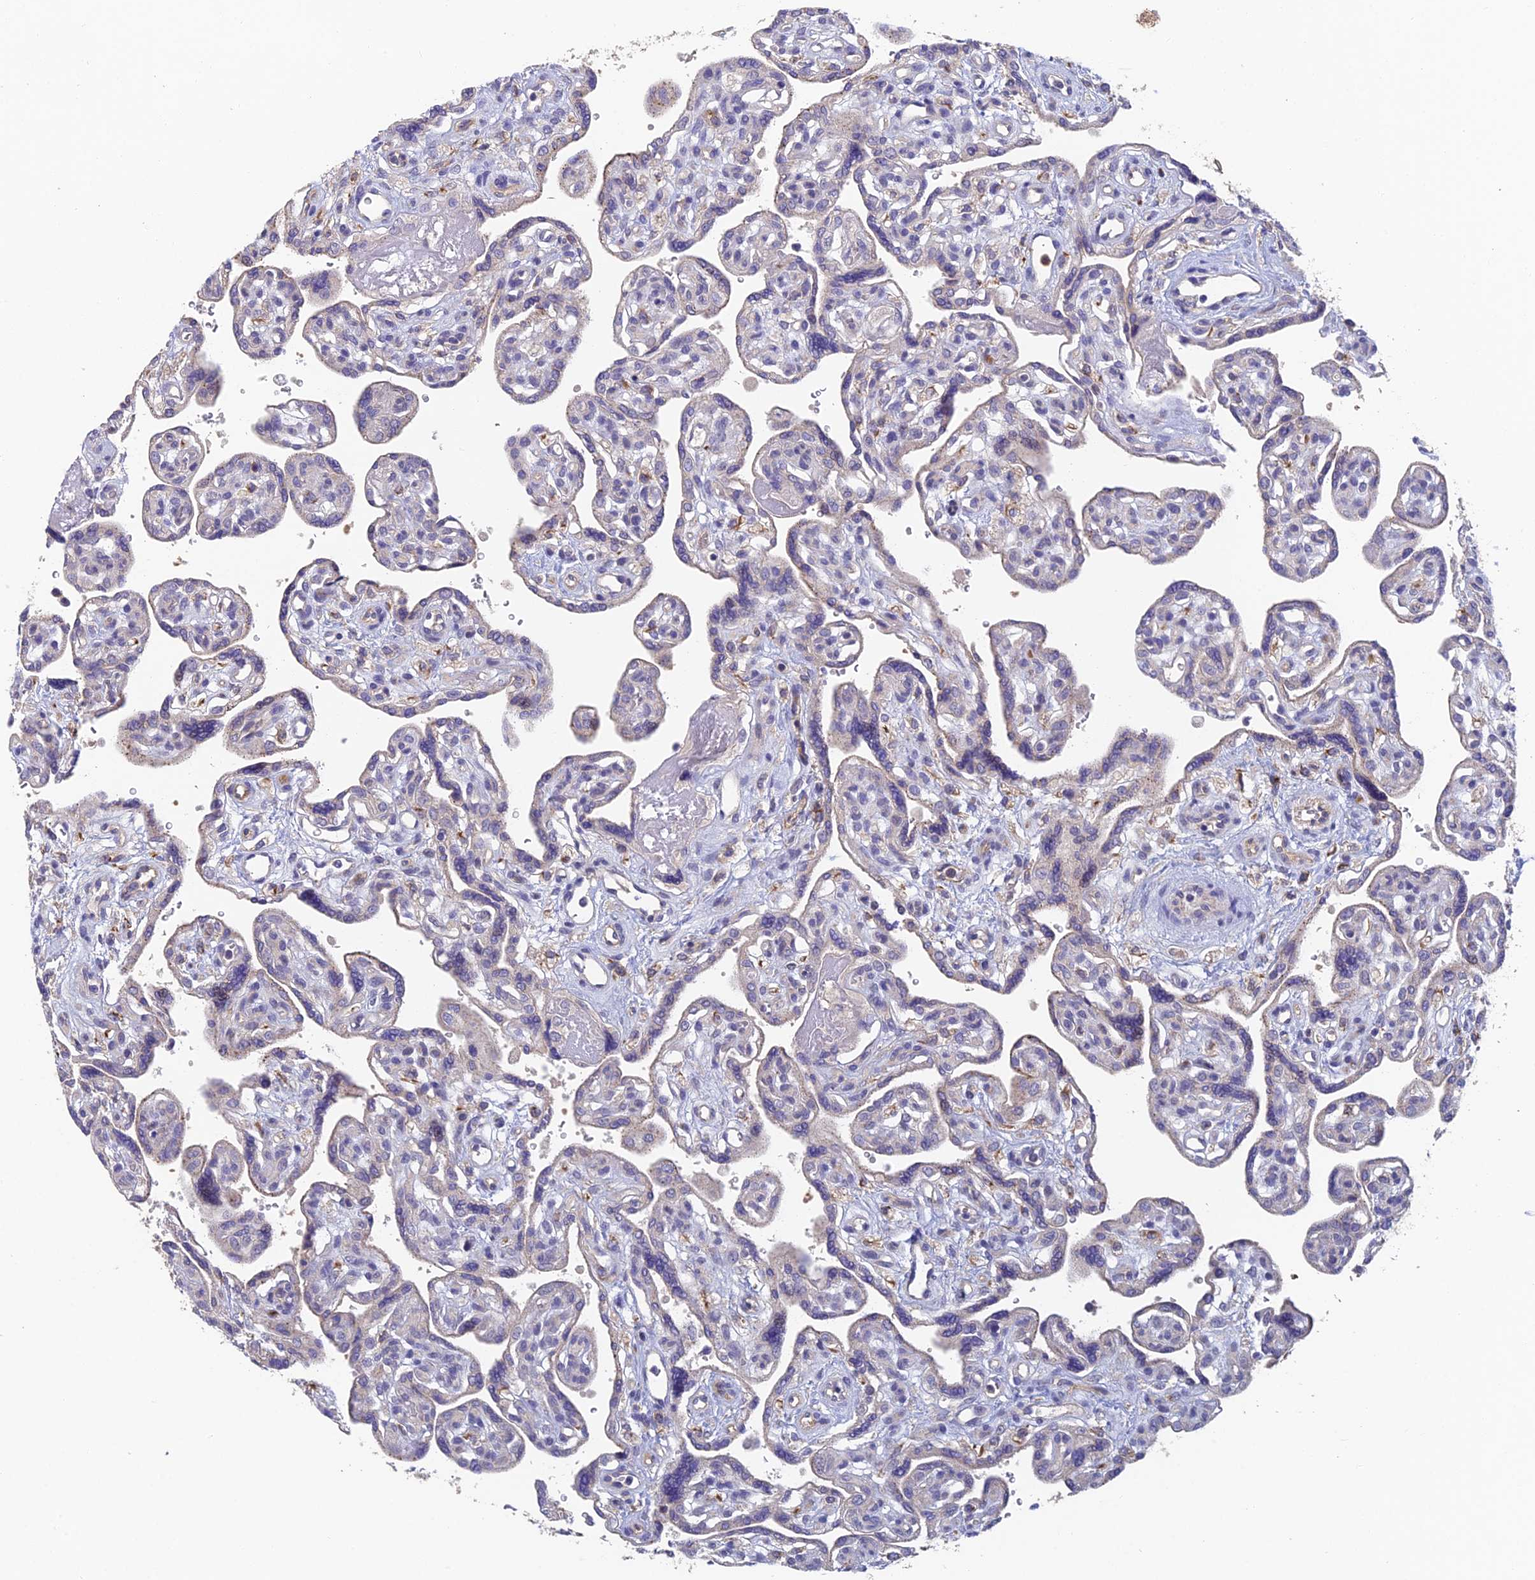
{"staining": {"intensity": "strong", "quantity": "<25%", "location": "cytoplasmic/membranous"}, "tissue": "placenta", "cell_type": "Trophoblastic cells", "image_type": "normal", "snomed": [{"axis": "morphology", "description": "Normal tissue, NOS"}, {"axis": "topography", "description": "Placenta"}], "caption": "This histopathology image reveals IHC staining of benign placenta, with medium strong cytoplasmic/membranous staining in about <25% of trophoblastic cells.", "gene": "ADAMTS13", "patient": {"sex": "female", "age": 39}}